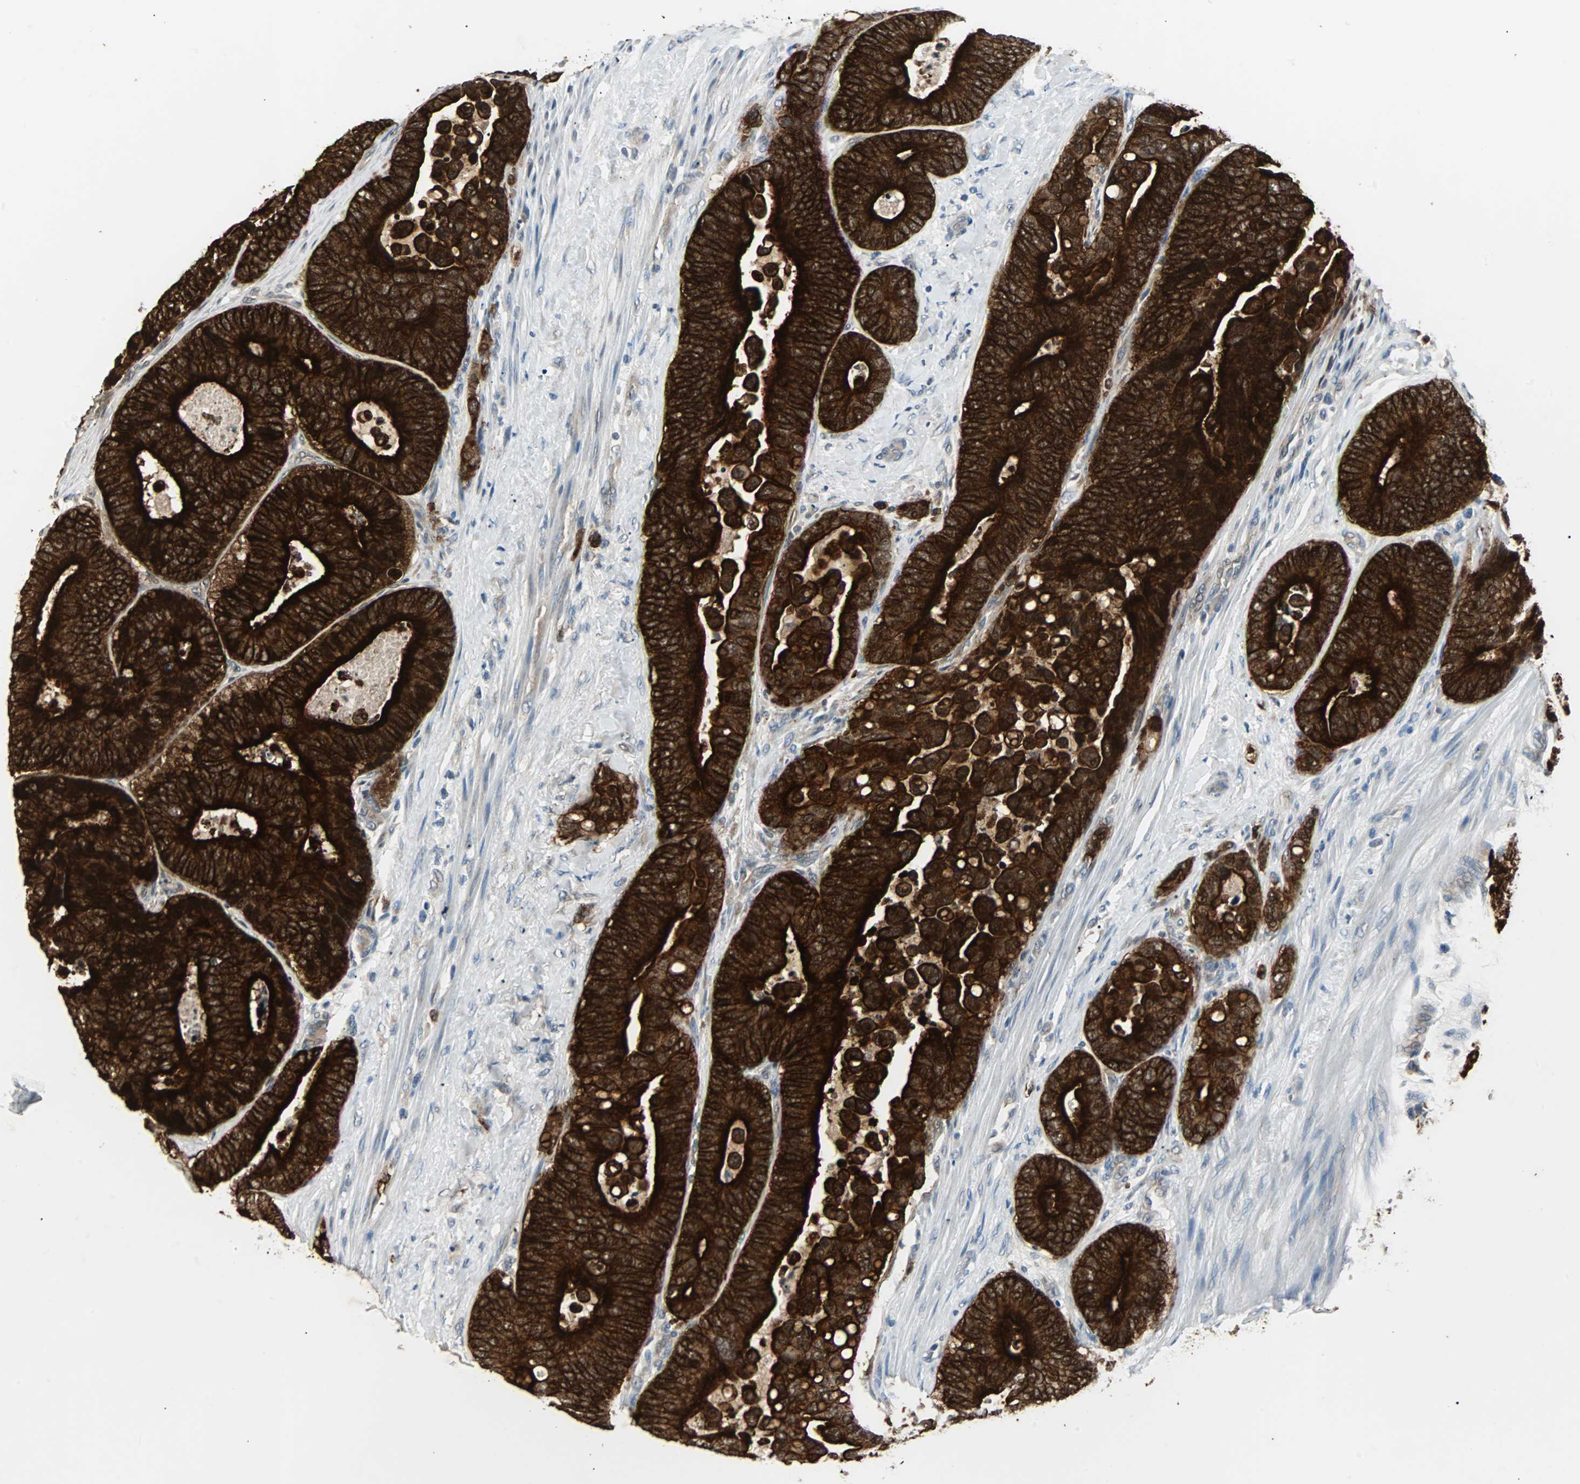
{"staining": {"intensity": "strong", "quantity": ">75%", "location": "cytoplasmic/membranous"}, "tissue": "colorectal cancer", "cell_type": "Tumor cells", "image_type": "cancer", "snomed": [{"axis": "morphology", "description": "Normal tissue, NOS"}, {"axis": "morphology", "description": "Adenocarcinoma, NOS"}, {"axis": "topography", "description": "Colon"}], "caption": "High-power microscopy captured an immunohistochemistry micrograph of colorectal cancer (adenocarcinoma), revealing strong cytoplasmic/membranous positivity in approximately >75% of tumor cells.", "gene": "CMC2", "patient": {"sex": "male", "age": 82}}